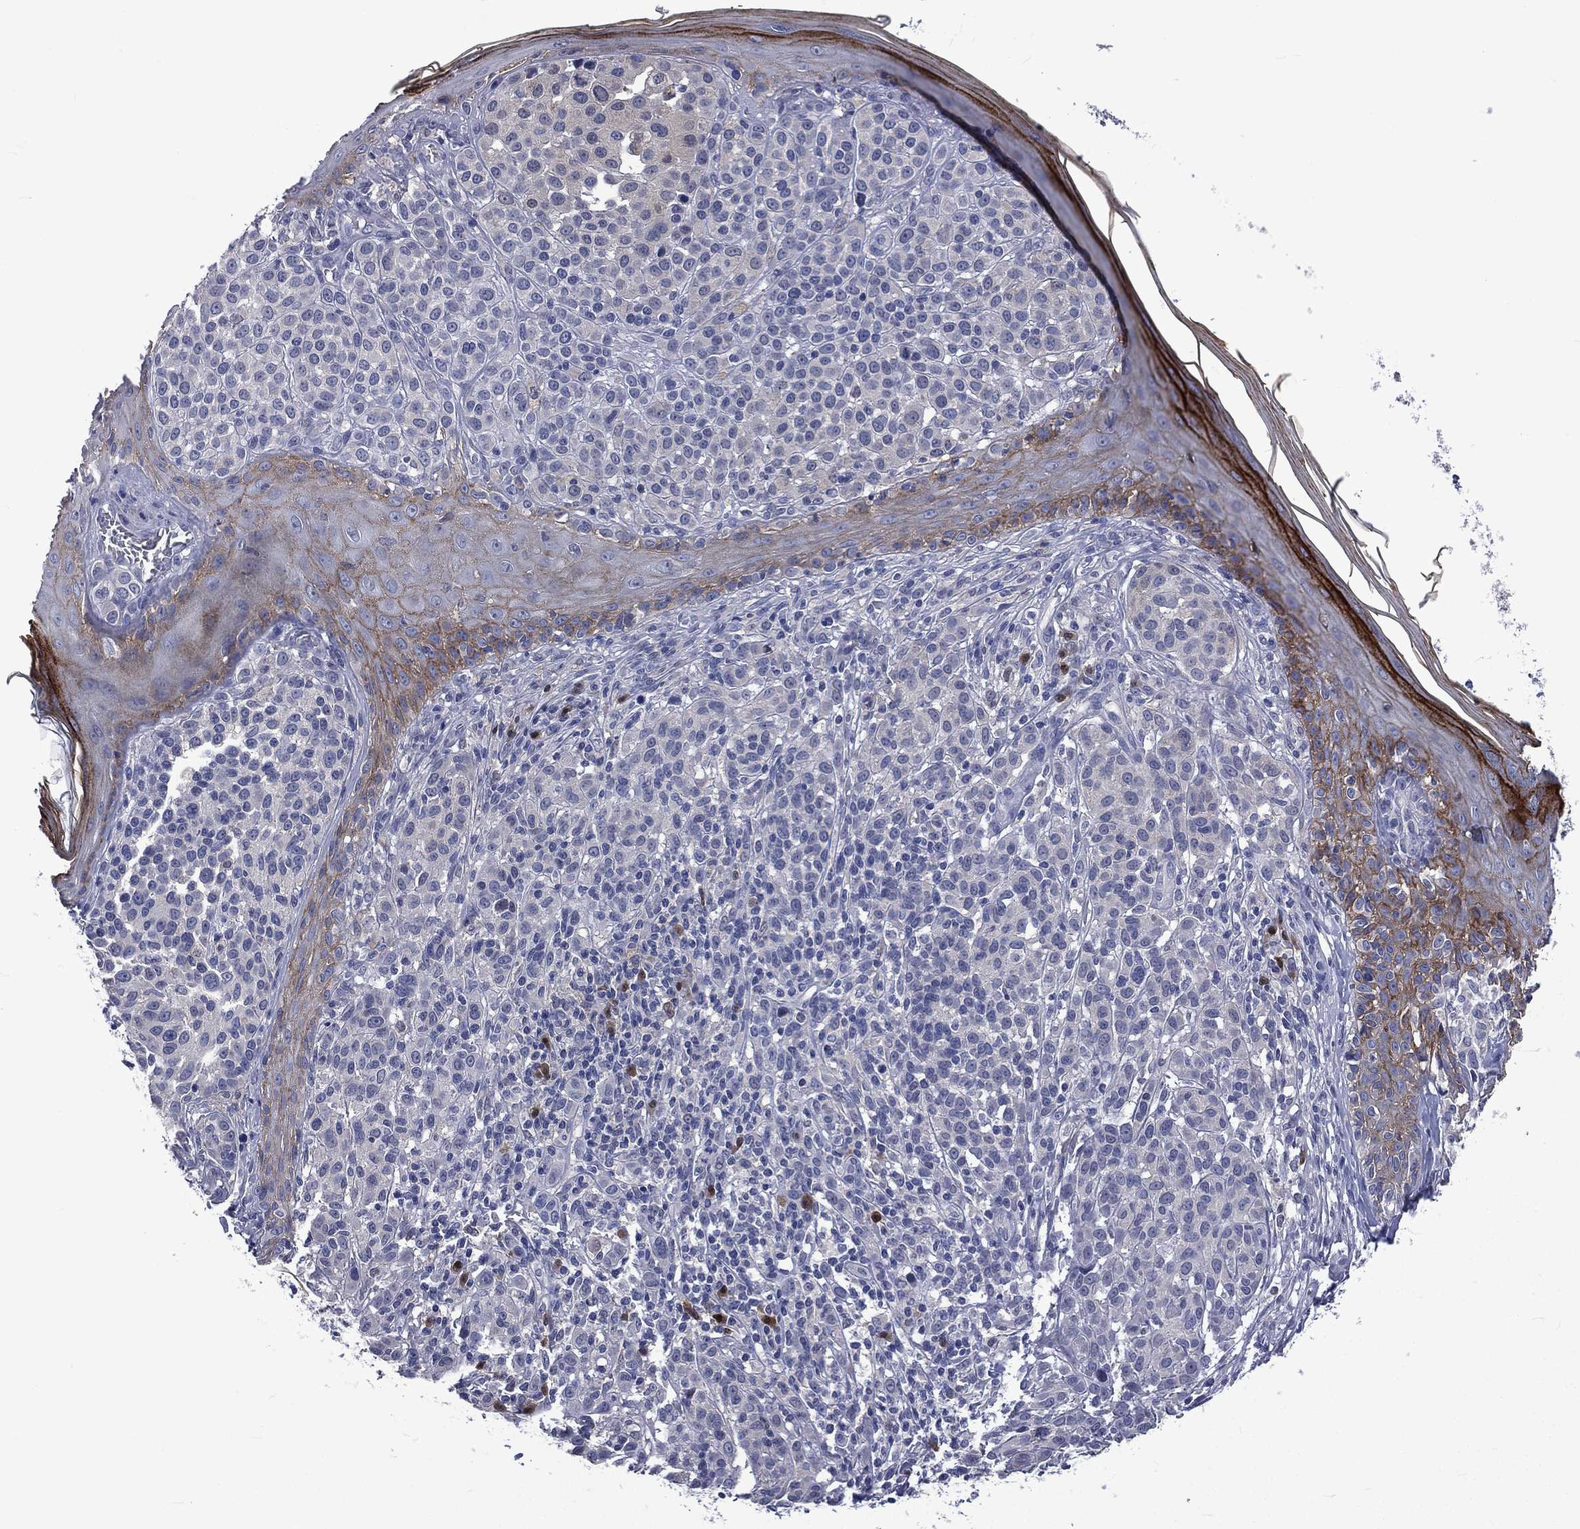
{"staining": {"intensity": "negative", "quantity": "none", "location": "none"}, "tissue": "melanoma", "cell_type": "Tumor cells", "image_type": "cancer", "snomed": [{"axis": "morphology", "description": "Malignant melanoma, NOS"}, {"axis": "topography", "description": "Skin"}], "caption": "Malignant melanoma stained for a protein using IHC exhibits no positivity tumor cells.", "gene": "CA12", "patient": {"sex": "male", "age": 79}}